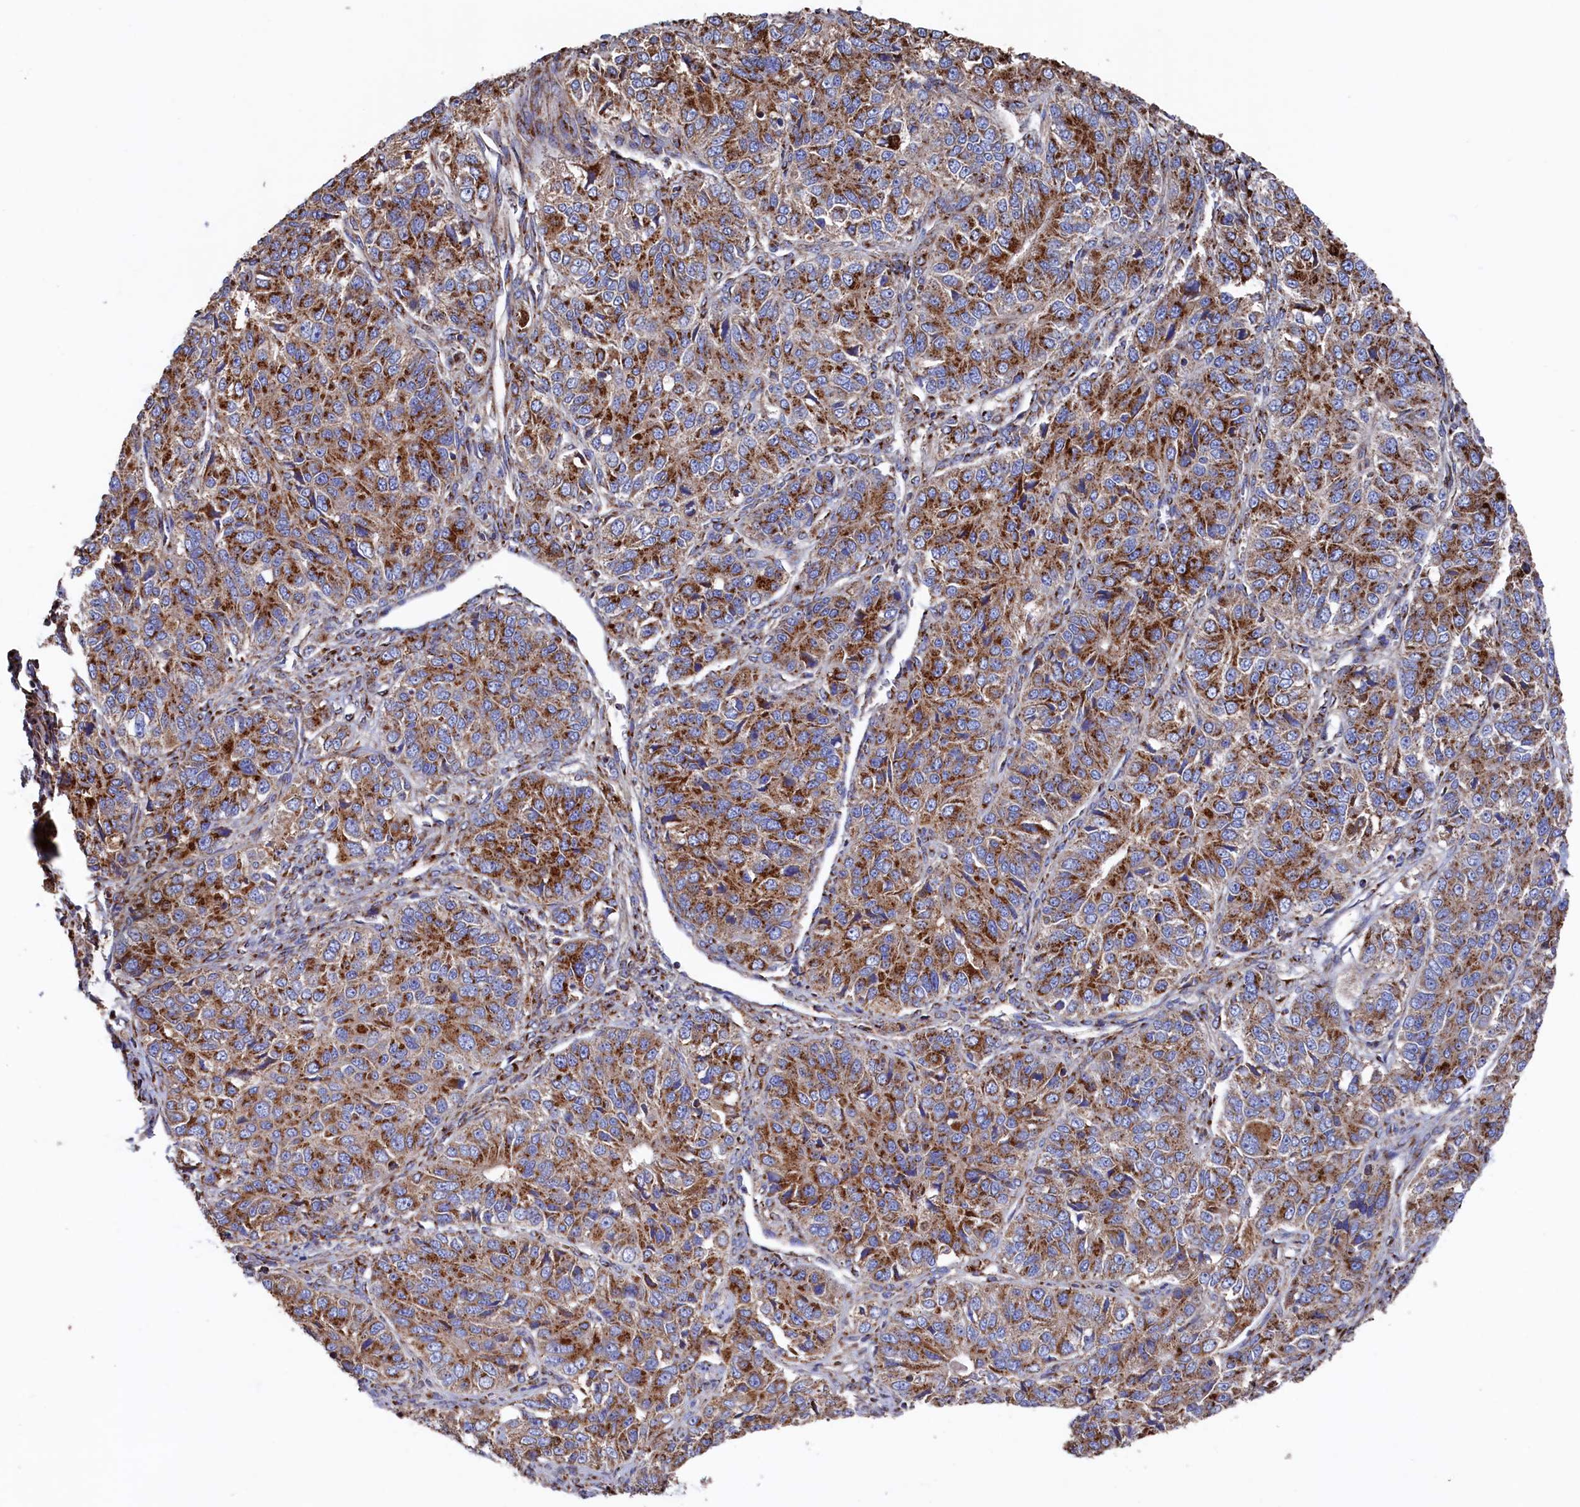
{"staining": {"intensity": "strong", "quantity": ">75%", "location": "cytoplasmic/membranous"}, "tissue": "ovarian cancer", "cell_type": "Tumor cells", "image_type": "cancer", "snomed": [{"axis": "morphology", "description": "Carcinoma, endometroid"}, {"axis": "topography", "description": "Ovary"}], "caption": "Brown immunohistochemical staining in ovarian cancer displays strong cytoplasmic/membranous positivity in approximately >75% of tumor cells.", "gene": "PRRC1", "patient": {"sex": "female", "age": 51}}